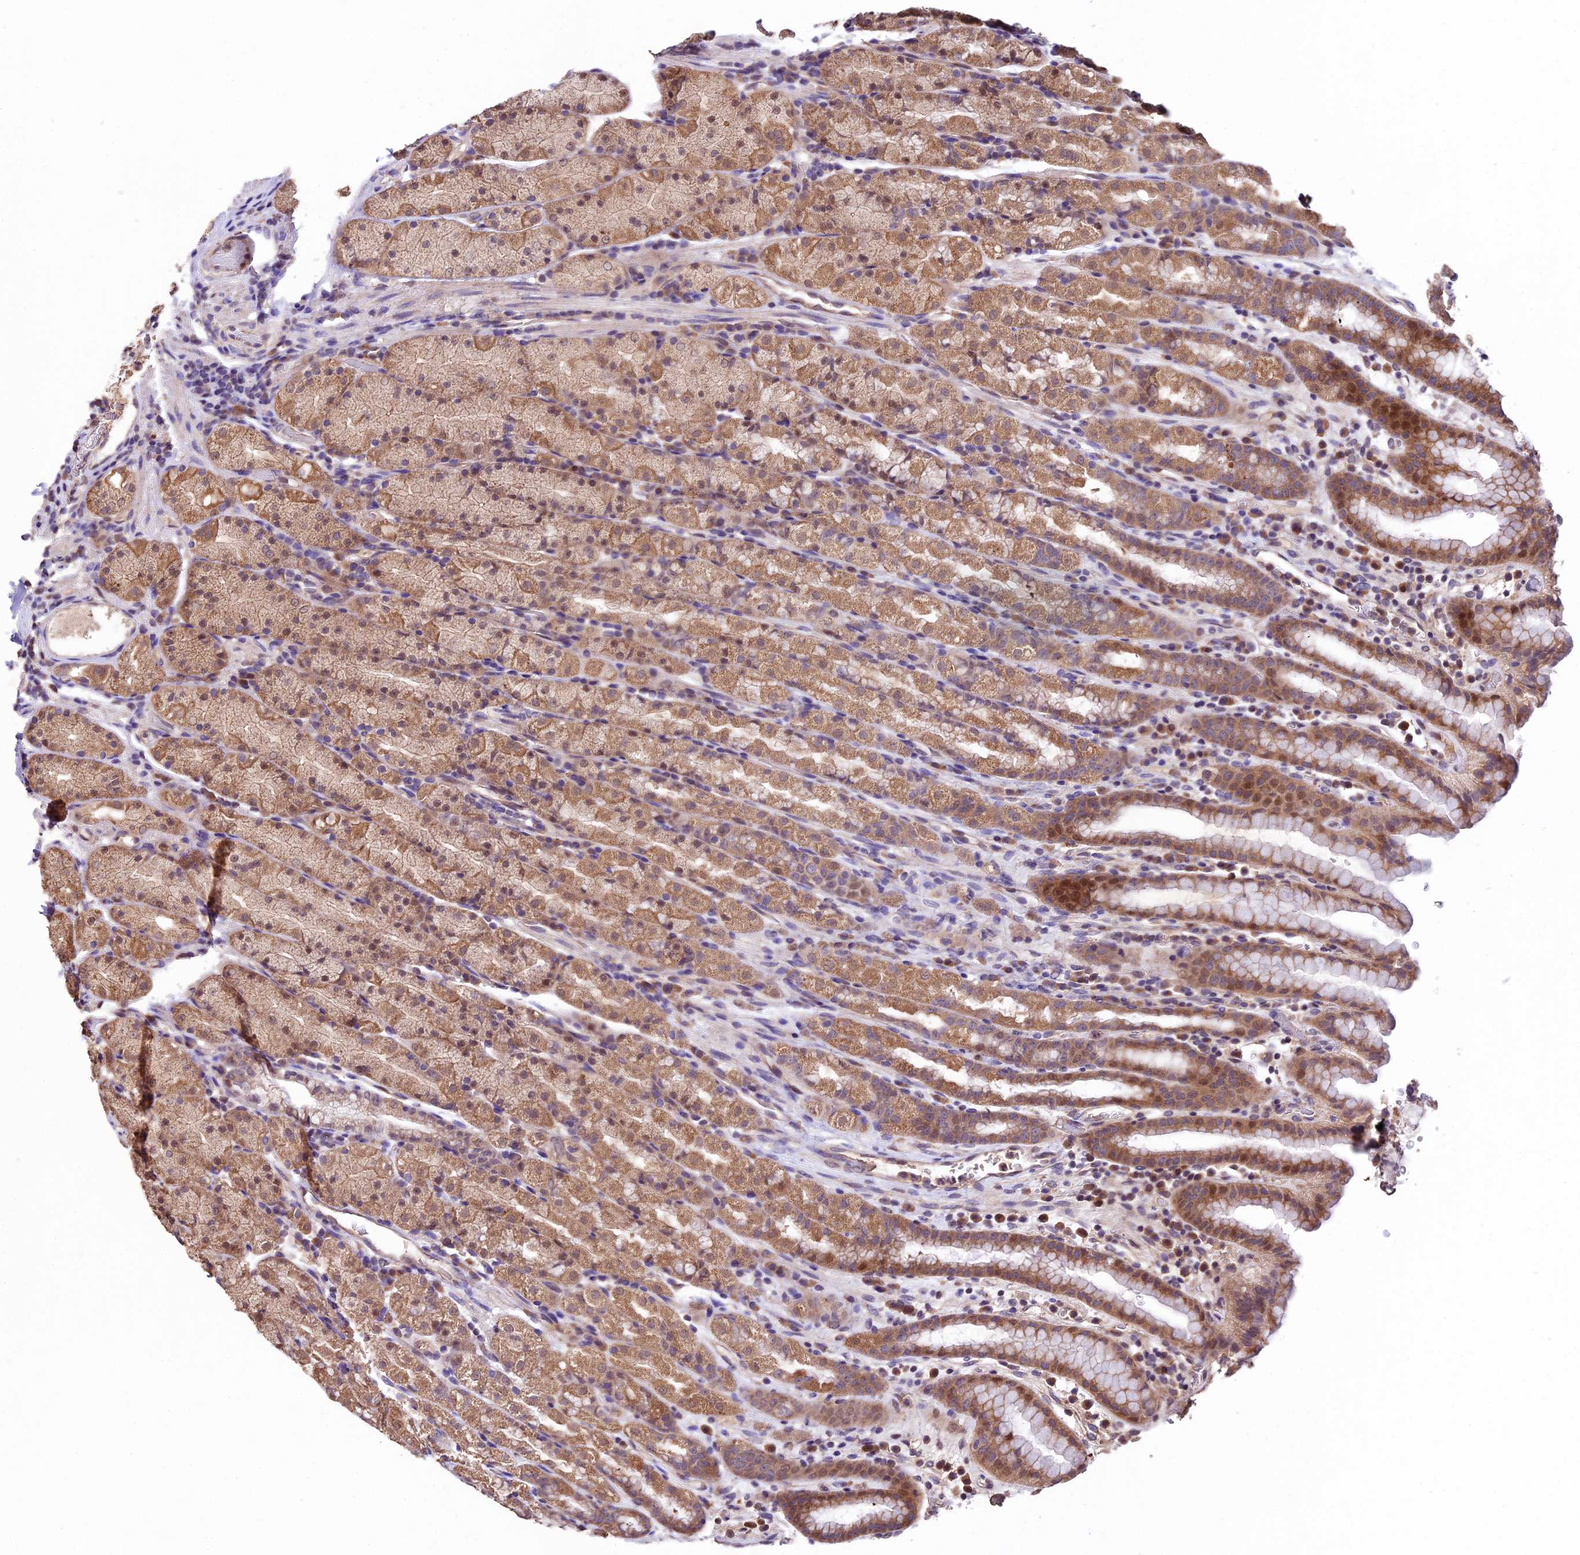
{"staining": {"intensity": "moderate", "quantity": ">75%", "location": "cytoplasmic/membranous,nuclear"}, "tissue": "stomach", "cell_type": "Glandular cells", "image_type": "normal", "snomed": [{"axis": "morphology", "description": "Normal tissue, NOS"}, {"axis": "topography", "description": "Stomach, upper"}, {"axis": "topography", "description": "Stomach, lower"}, {"axis": "topography", "description": "Small intestine"}], "caption": "Approximately >75% of glandular cells in benign human stomach show moderate cytoplasmic/membranous,nuclear protein staining as visualized by brown immunohistochemical staining.", "gene": "SBNO2", "patient": {"sex": "male", "age": 68}}